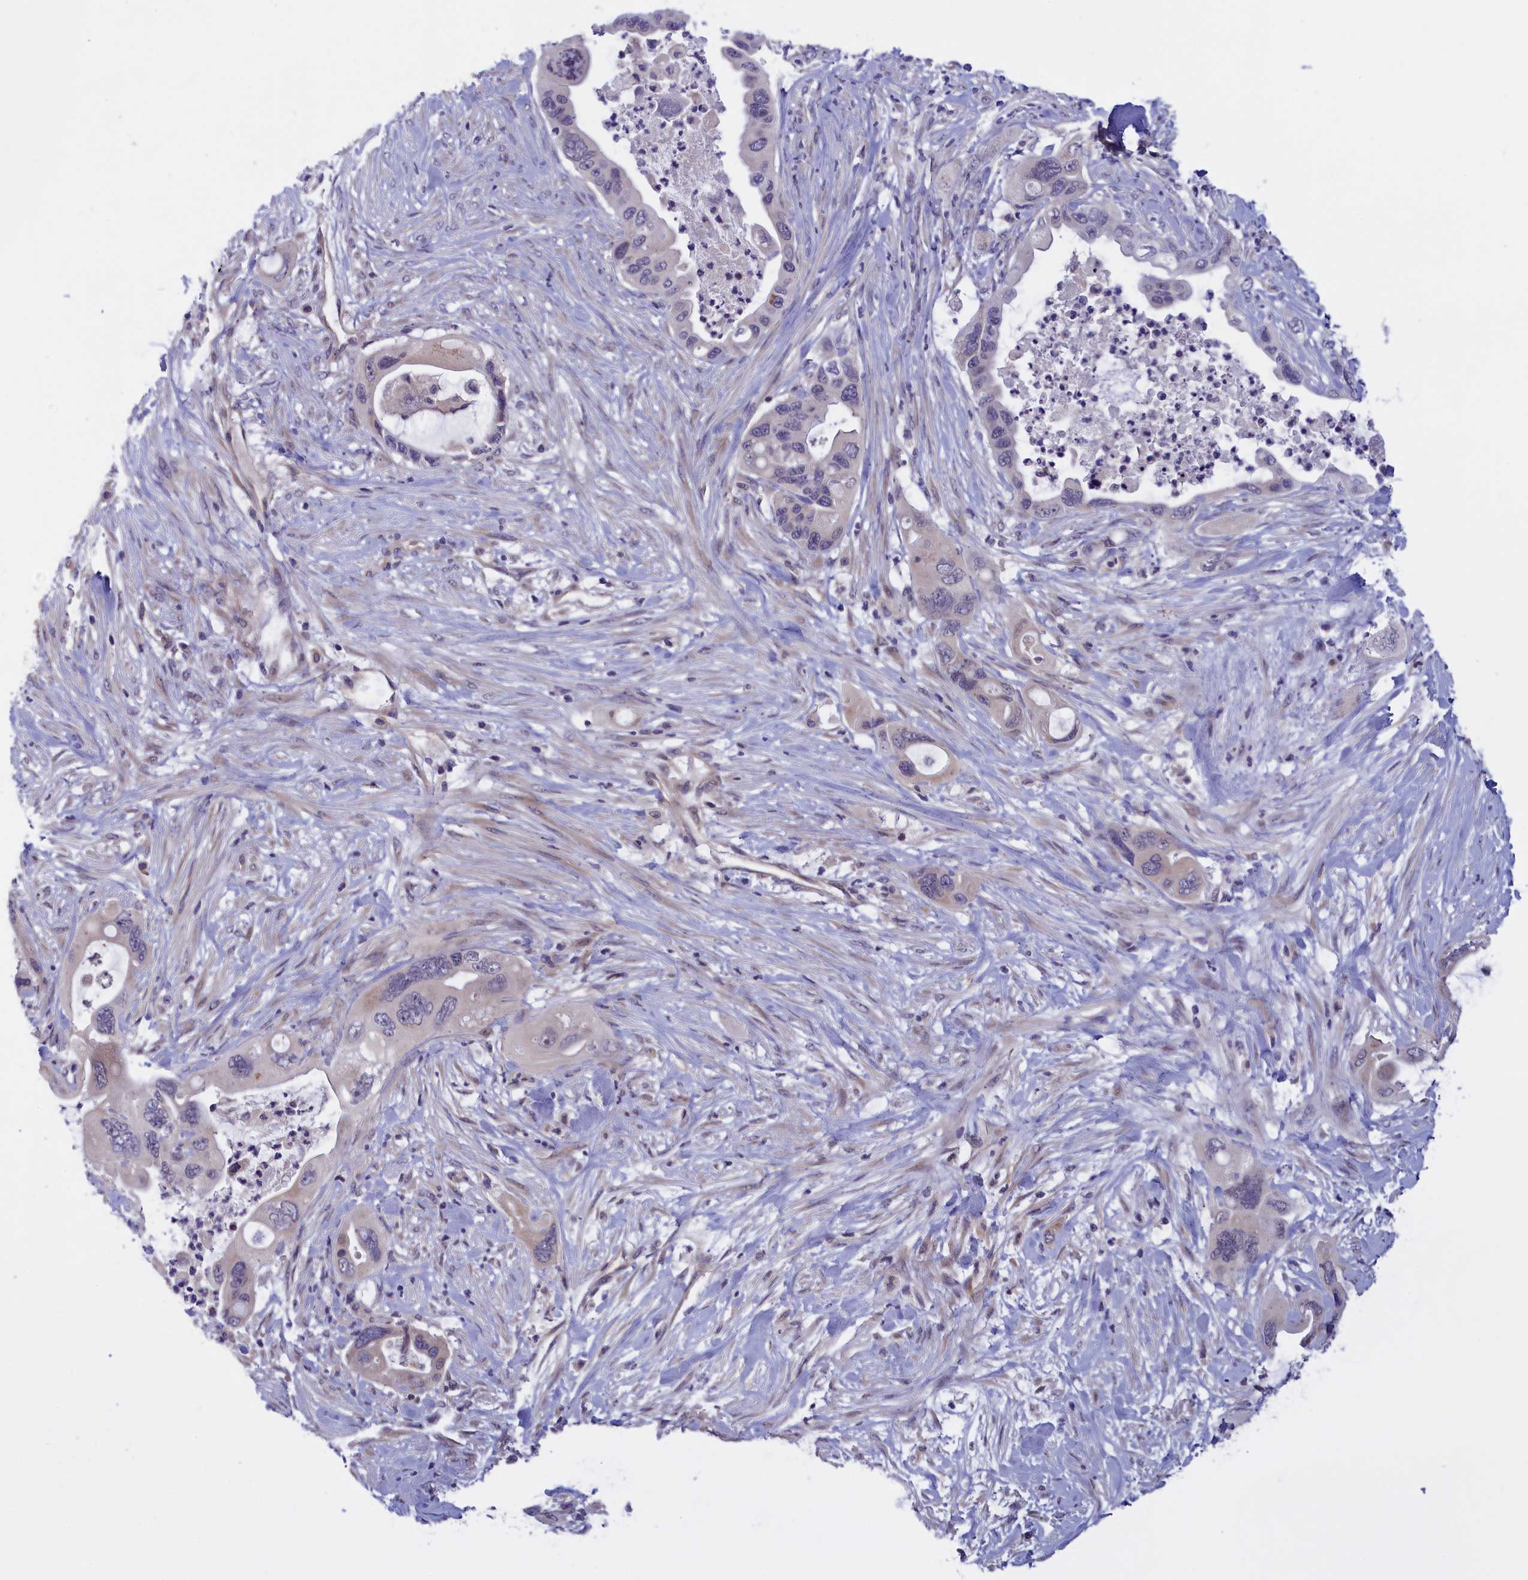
{"staining": {"intensity": "negative", "quantity": "none", "location": "none"}, "tissue": "pancreatic cancer", "cell_type": "Tumor cells", "image_type": "cancer", "snomed": [{"axis": "morphology", "description": "Adenocarcinoma, NOS"}, {"axis": "topography", "description": "Pancreas"}], "caption": "A high-resolution histopathology image shows immunohistochemistry (IHC) staining of pancreatic cancer, which demonstrates no significant expression in tumor cells. (DAB immunohistochemistry with hematoxylin counter stain).", "gene": "IGFALS", "patient": {"sex": "female", "age": 71}}